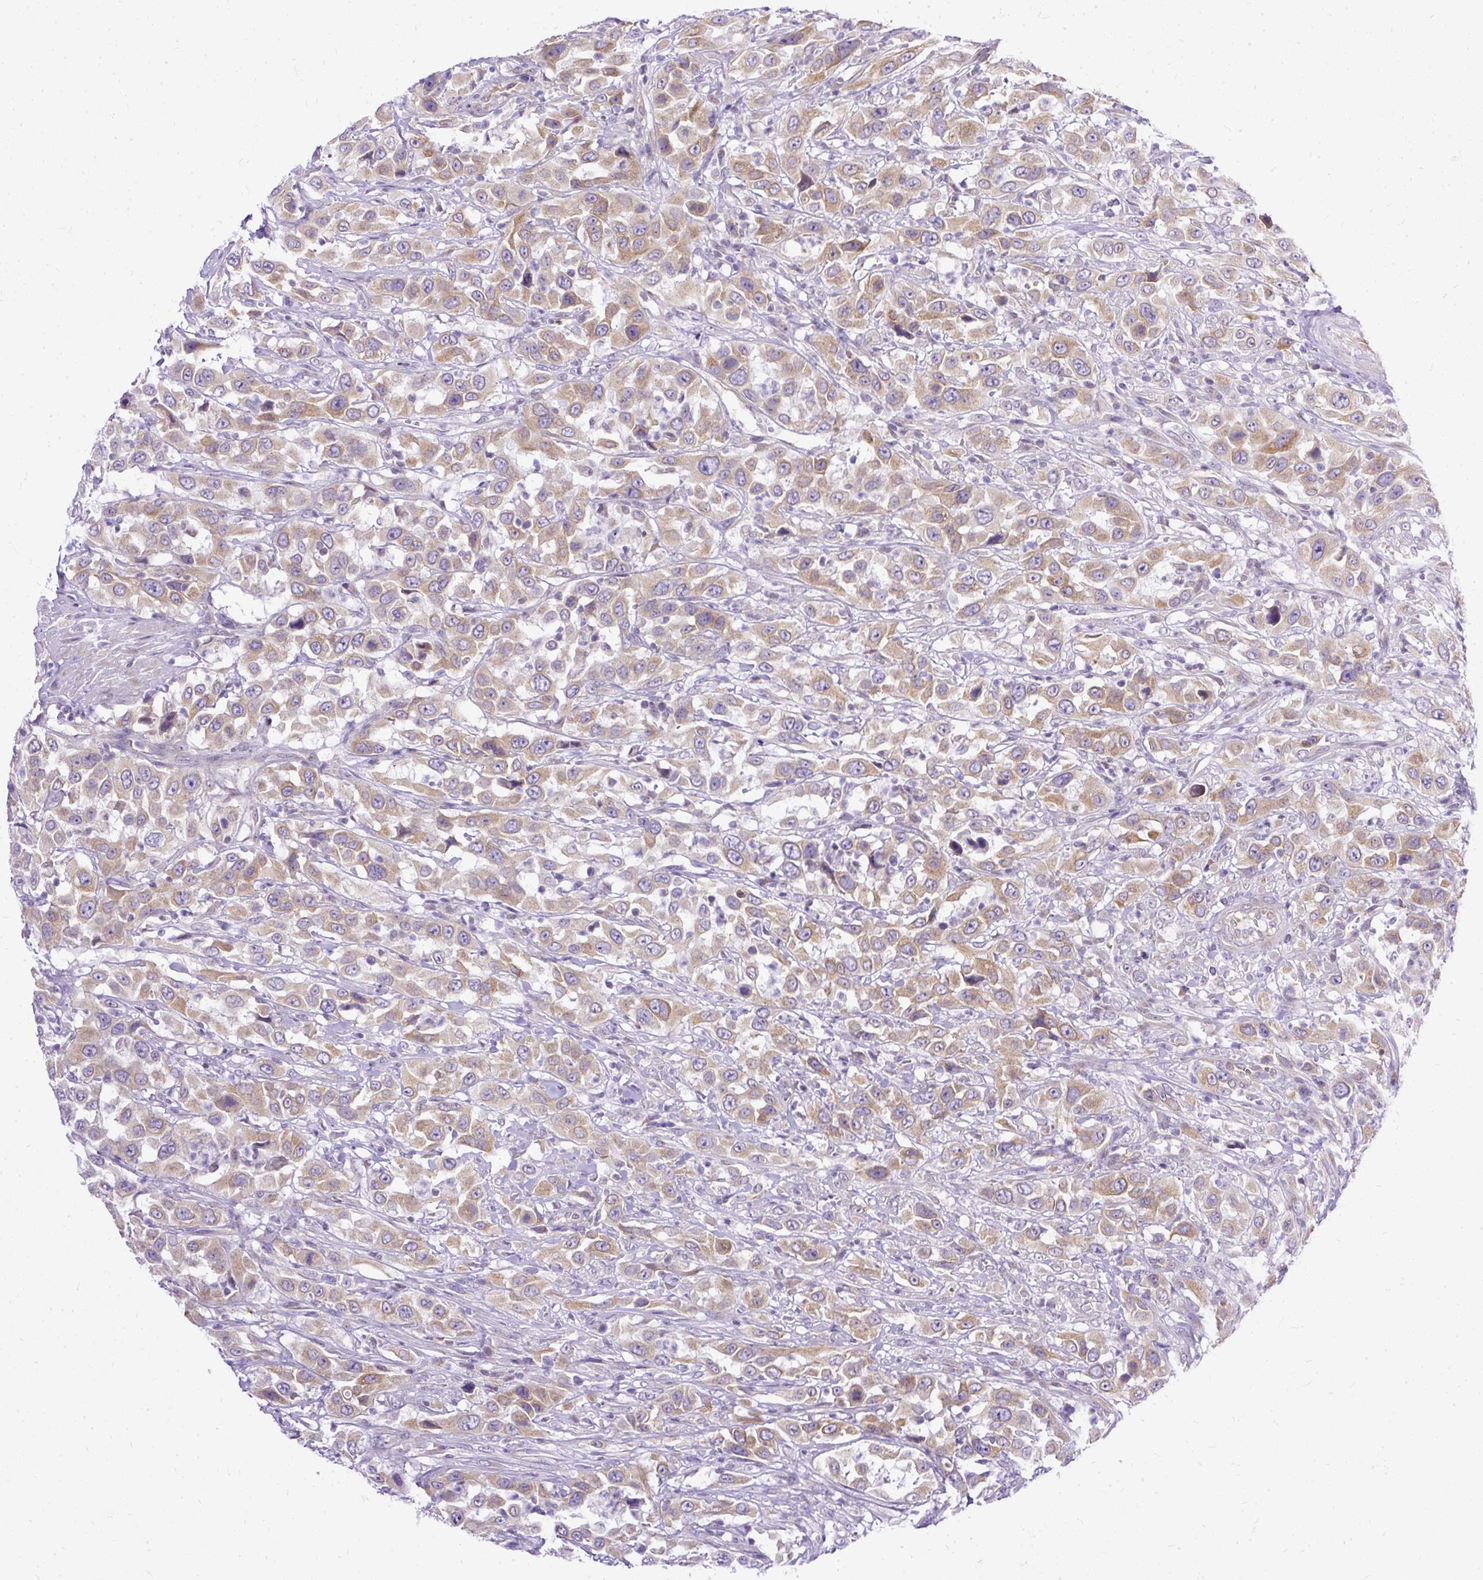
{"staining": {"intensity": "moderate", "quantity": ">75%", "location": "cytoplasmic/membranous"}, "tissue": "urothelial cancer", "cell_type": "Tumor cells", "image_type": "cancer", "snomed": [{"axis": "morphology", "description": "Urothelial carcinoma, High grade"}, {"axis": "topography", "description": "Urinary bladder"}], "caption": "The image demonstrates a brown stain indicating the presence of a protein in the cytoplasmic/membranous of tumor cells in urothelial cancer. Using DAB (brown) and hematoxylin (blue) stains, captured at high magnification using brightfield microscopy.", "gene": "AMFR", "patient": {"sex": "male", "age": 61}}